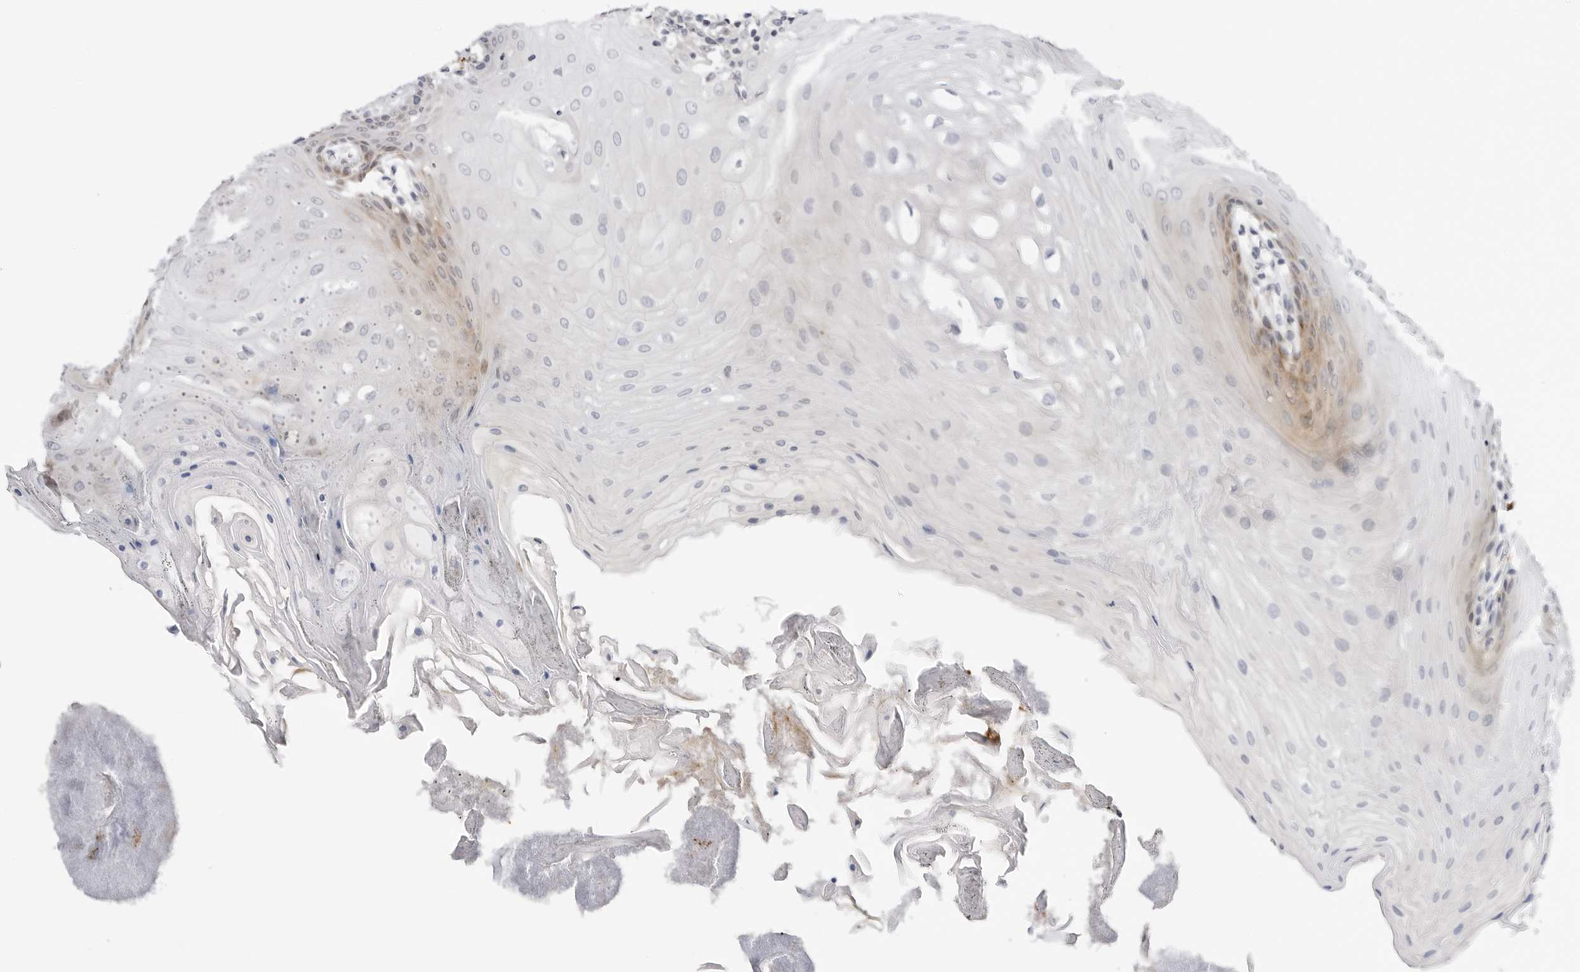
{"staining": {"intensity": "weak", "quantity": "25%-75%", "location": "cytoplasmic/membranous"}, "tissue": "oral mucosa", "cell_type": "Squamous epithelial cells", "image_type": "normal", "snomed": [{"axis": "morphology", "description": "Normal tissue, NOS"}, {"axis": "morphology", "description": "Squamous cell carcinoma, NOS"}, {"axis": "topography", "description": "Skeletal muscle"}, {"axis": "topography", "description": "Oral tissue"}, {"axis": "topography", "description": "Salivary gland"}, {"axis": "topography", "description": "Head-Neck"}], "caption": "Immunohistochemistry of unremarkable oral mucosa exhibits low levels of weak cytoplasmic/membranous staining in about 25%-75% of squamous epithelial cells.", "gene": "MAP2K5", "patient": {"sex": "male", "age": 54}}